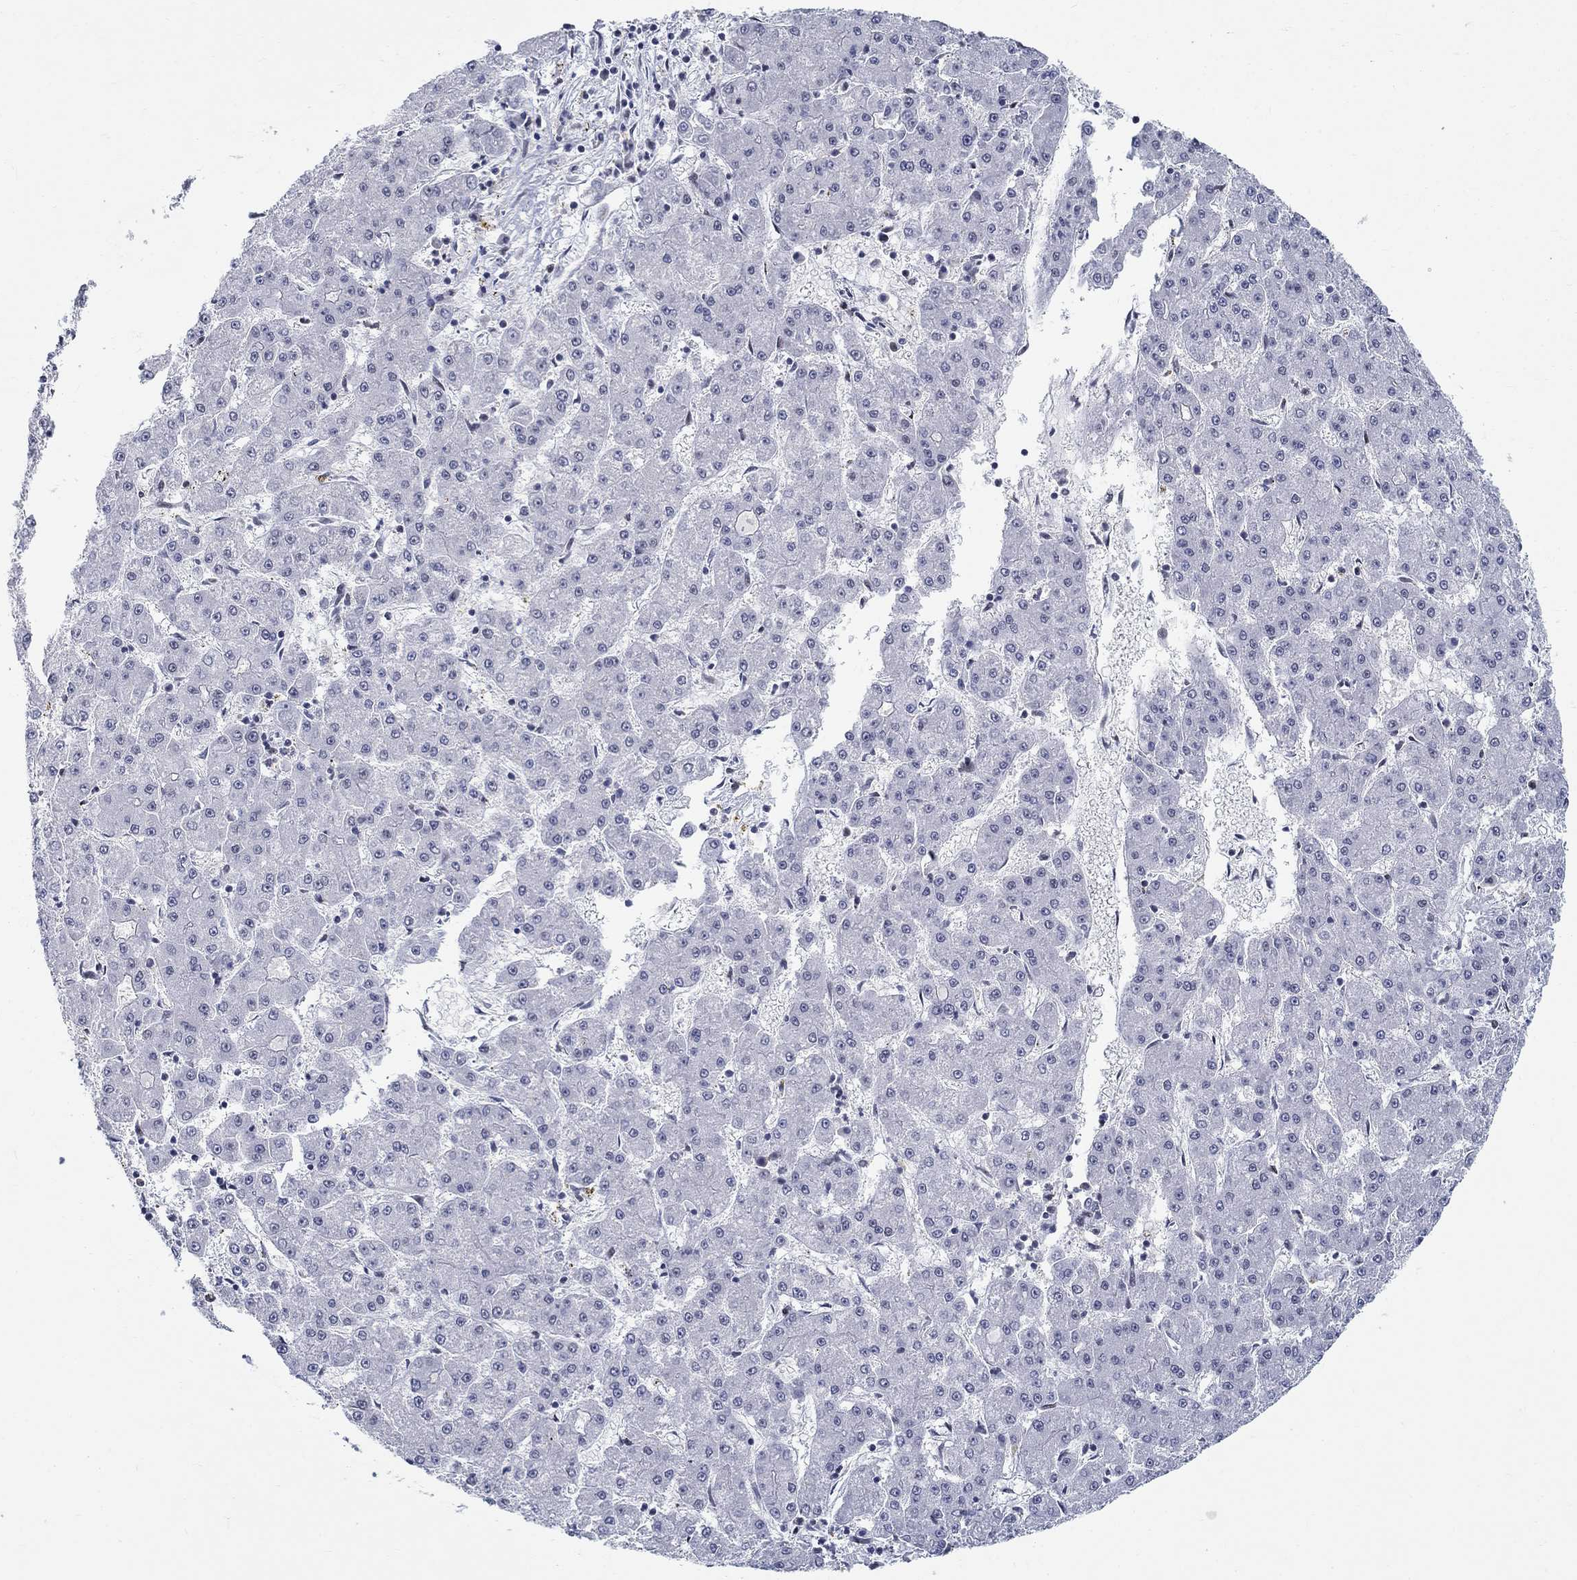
{"staining": {"intensity": "negative", "quantity": "none", "location": "none"}, "tissue": "liver cancer", "cell_type": "Tumor cells", "image_type": "cancer", "snomed": [{"axis": "morphology", "description": "Carcinoma, Hepatocellular, NOS"}, {"axis": "topography", "description": "Liver"}], "caption": "Image shows no significant protein positivity in tumor cells of liver cancer.", "gene": "BHLHE22", "patient": {"sex": "male", "age": 73}}